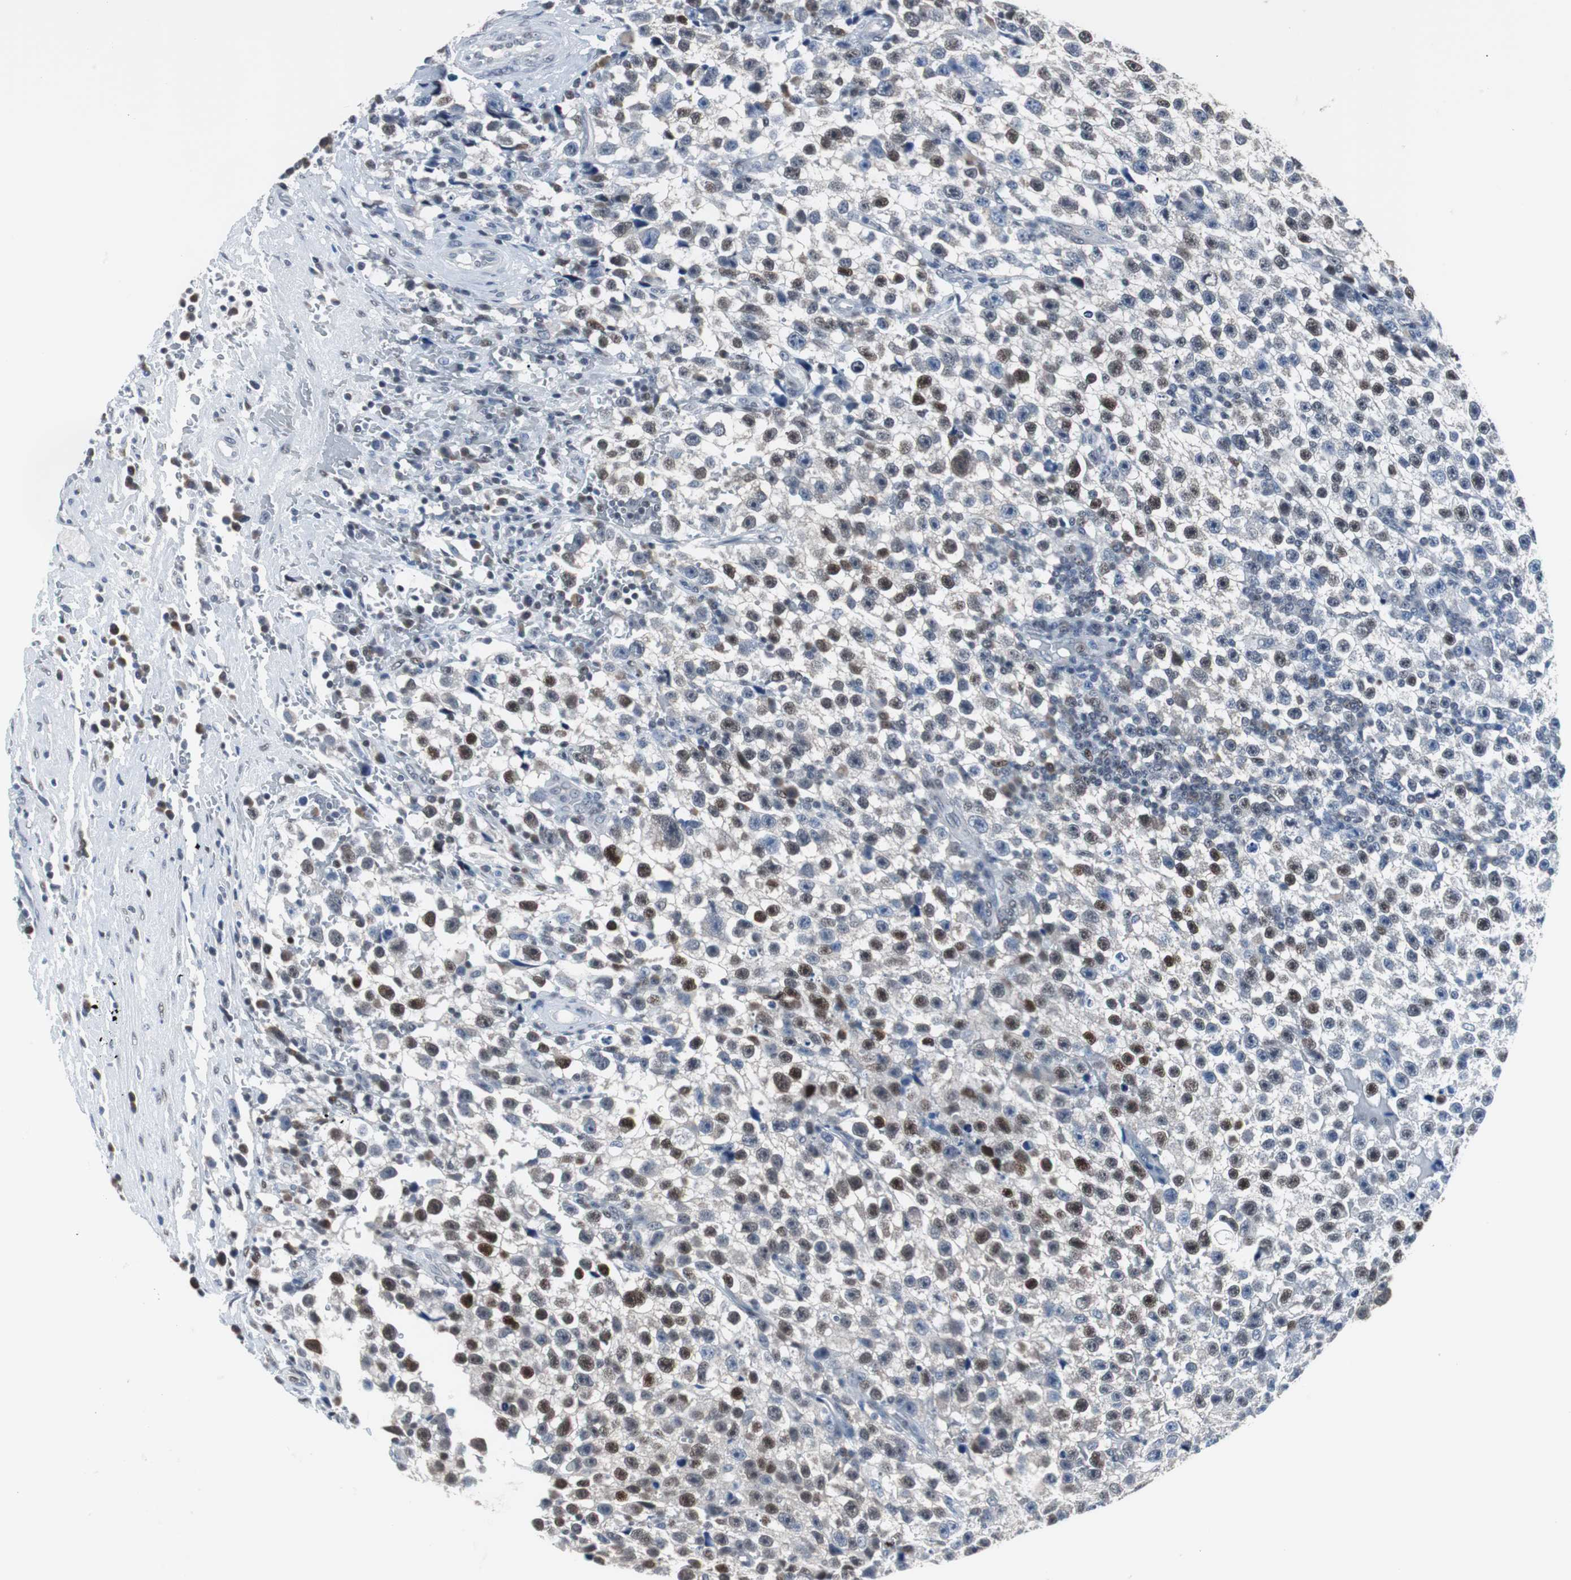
{"staining": {"intensity": "moderate", "quantity": "<25%", "location": "nuclear"}, "tissue": "testis cancer", "cell_type": "Tumor cells", "image_type": "cancer", "snomed": [{"axis": "morphology", "description": "Seminoma, NOS"}, {"axis": "topography", "description": "Testis"}], "caption": "Human testis cancer (seminoma) stained with a protein marker displays moderate staining in tumor cells.", "gene": "ZHX2", "patient": {"sex": "male", "age": 33}}